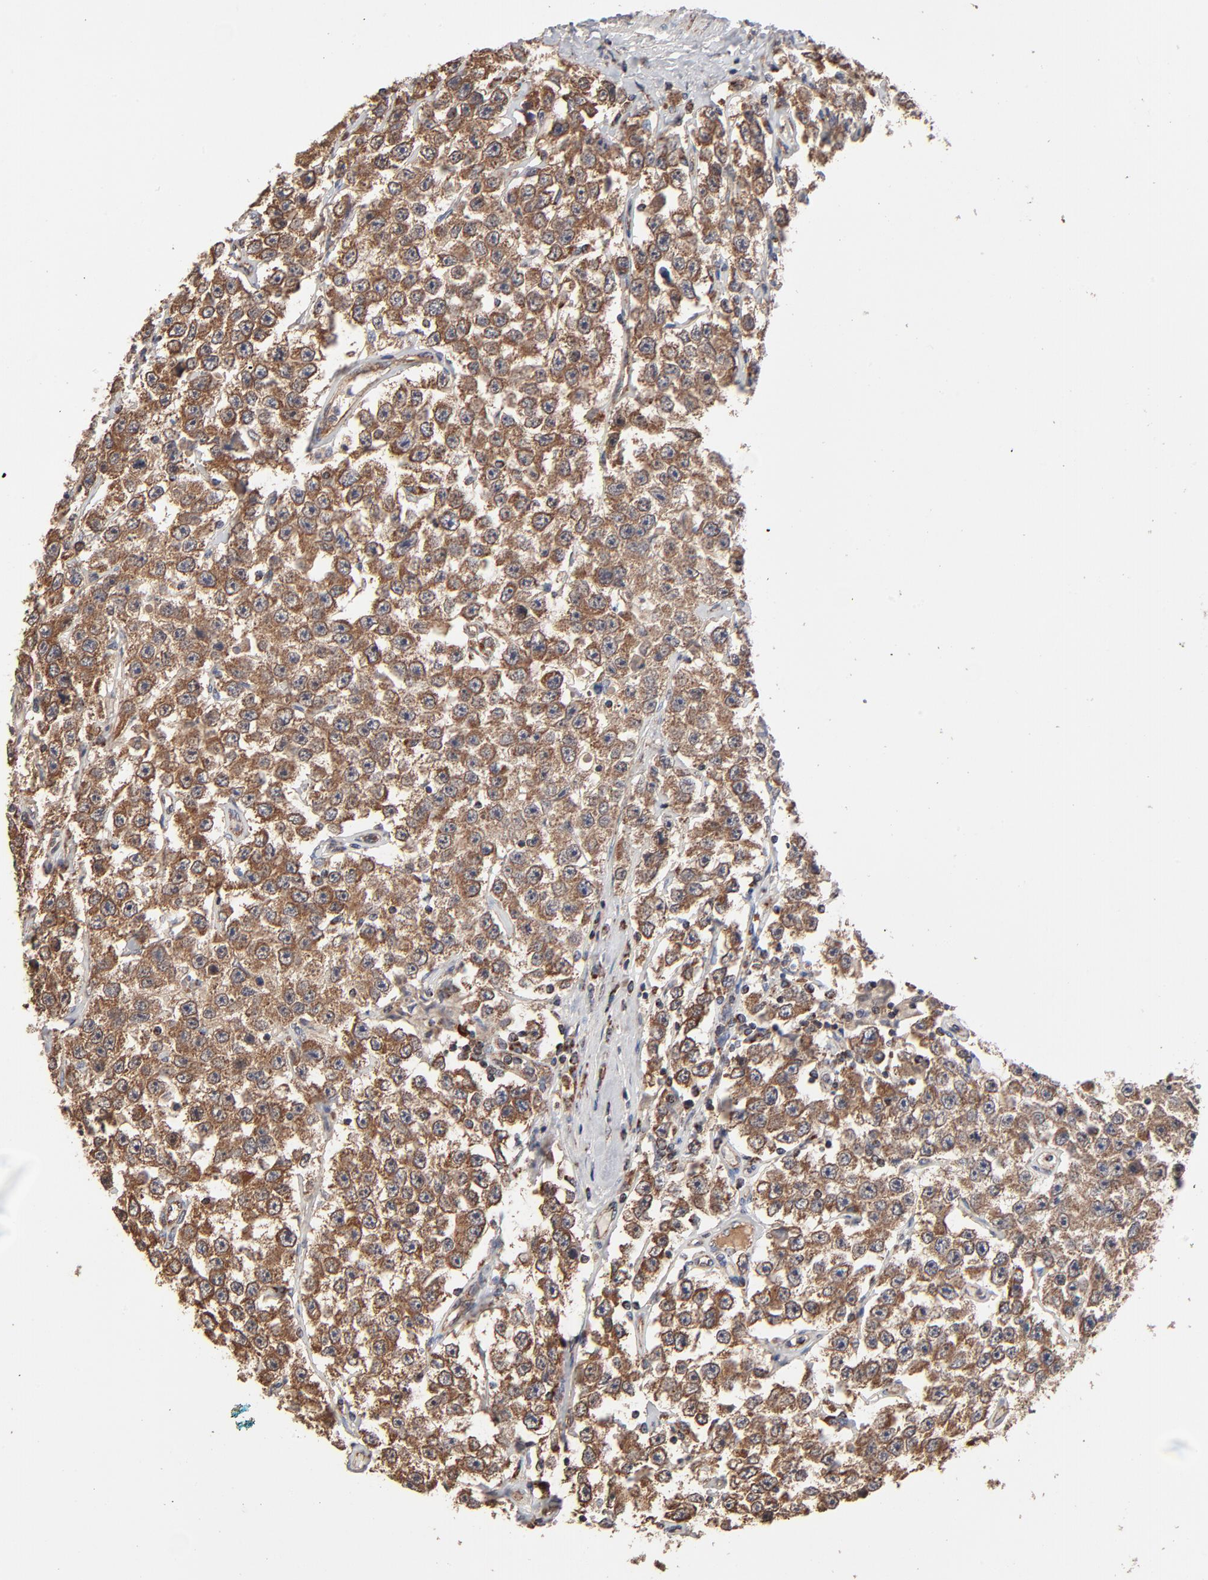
{"staining": {"intensity": "strong", "quantity": ">75%", "location": "cytoplasmic/membranous"}, "tissue": "testis cancer", "cell_type": "Tumor cells", "image_type": "cancer", "snomed": [{"axis": "morphology", "description": "Seminoma, NOS"}, {"axis": "topography", "description": "Testis"}], "caption": "The histopathology image shows staining of testis seminoma, revealing strong cytoplasmic/membranous protein staining (brown color) within tumor cells. (DAB IHC with brightfield microscopy, high magnification).", "gene": "ABLIM3", "patient": {"sex": "male", "age": 52}}